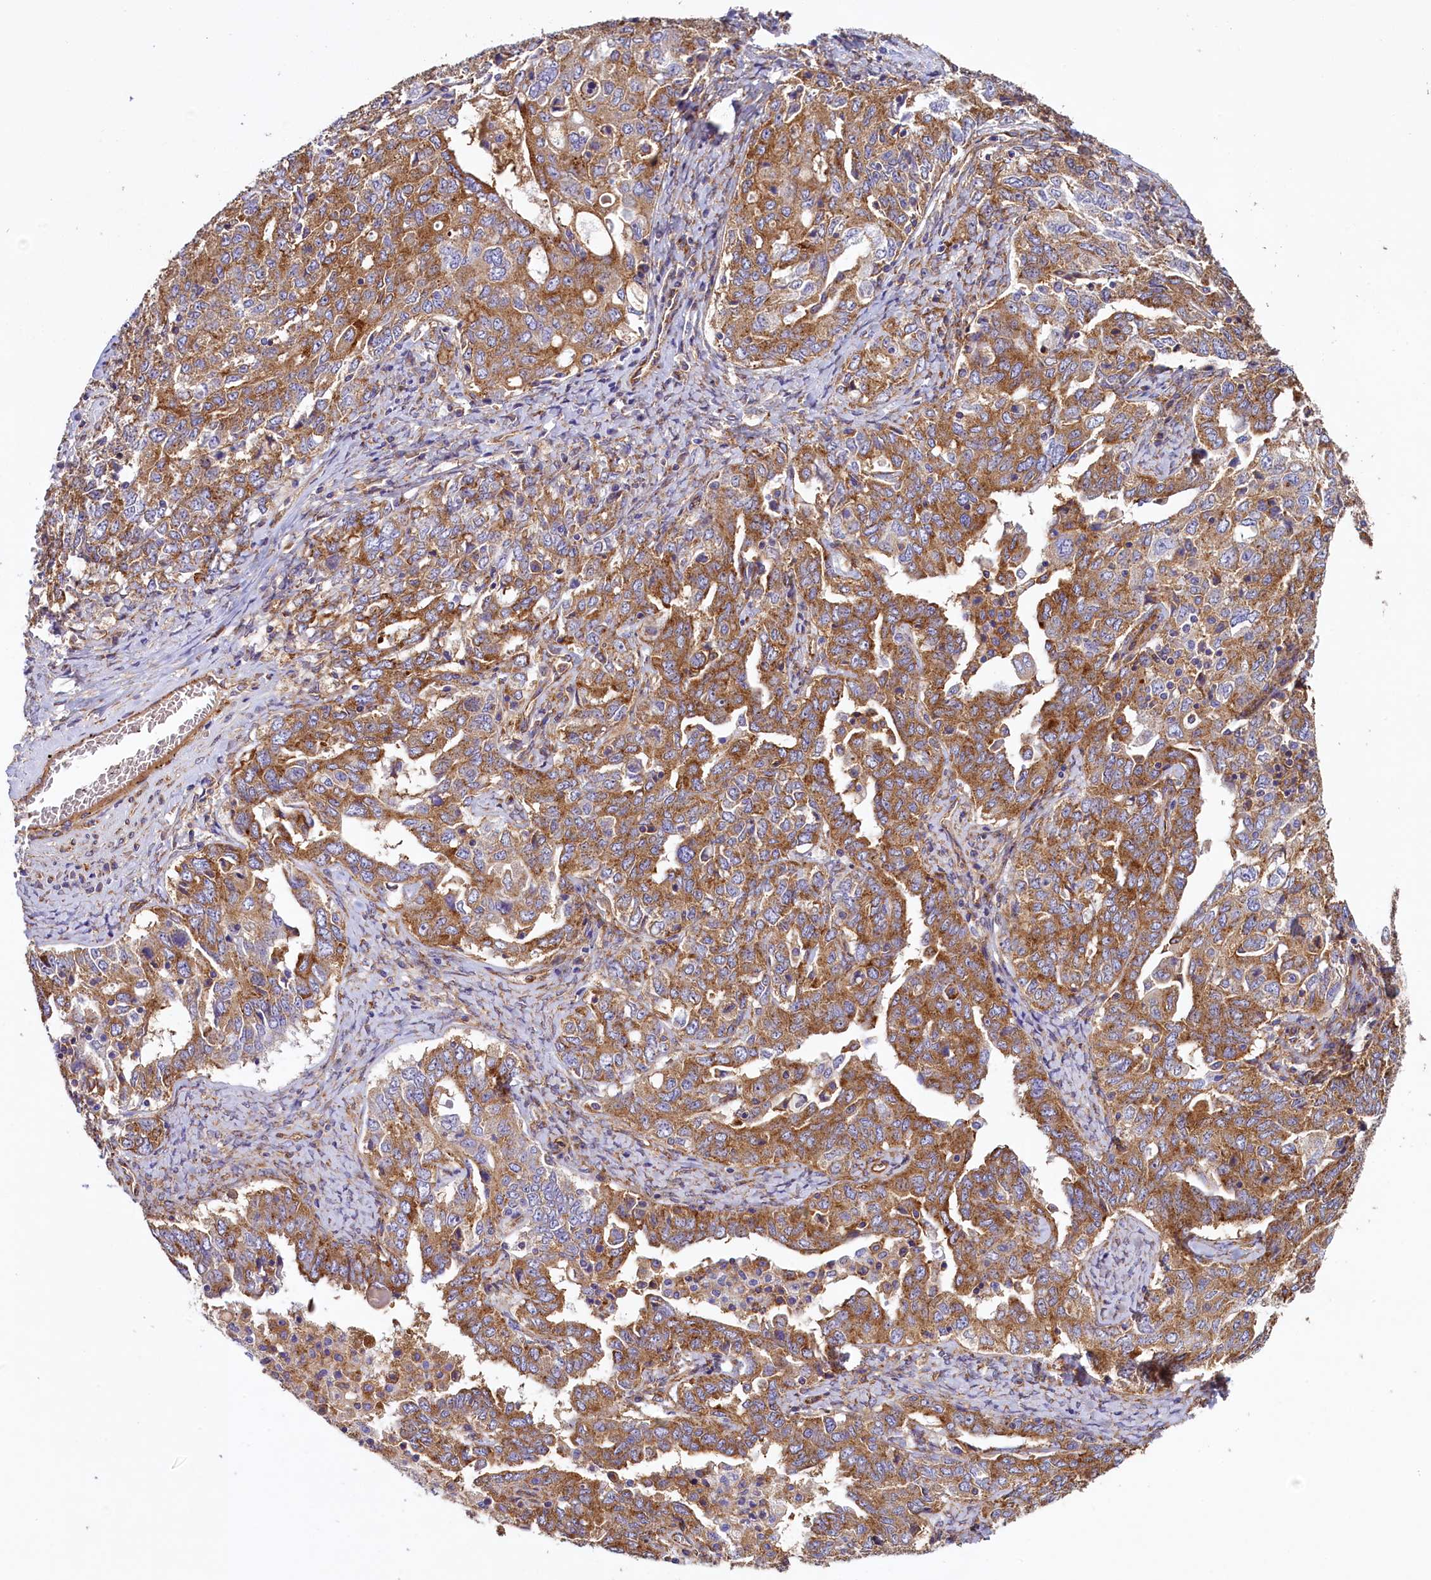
{"staining": {"intensity": "moderate", "quantity": ">75%", "location": "cytoplasmic/membranous"}, "tissue": "ovarian cancer", "cell_type": "Tumor cells", "image_type": "cancer", "snomed": [{"axis": "morphology", "description": "Carcinoma, endometroid"}, {"axis": "topography", "description": "Ovary"}], "caption": "Immunohistochemical staining of endometroid carcinoma (ovarian) reveals moderate cytoplasmic/membranous protein positivity in approximately >75% of tumor cells.", "gene": "GPR21", "patient": {"sex": "female", "age": 62}}